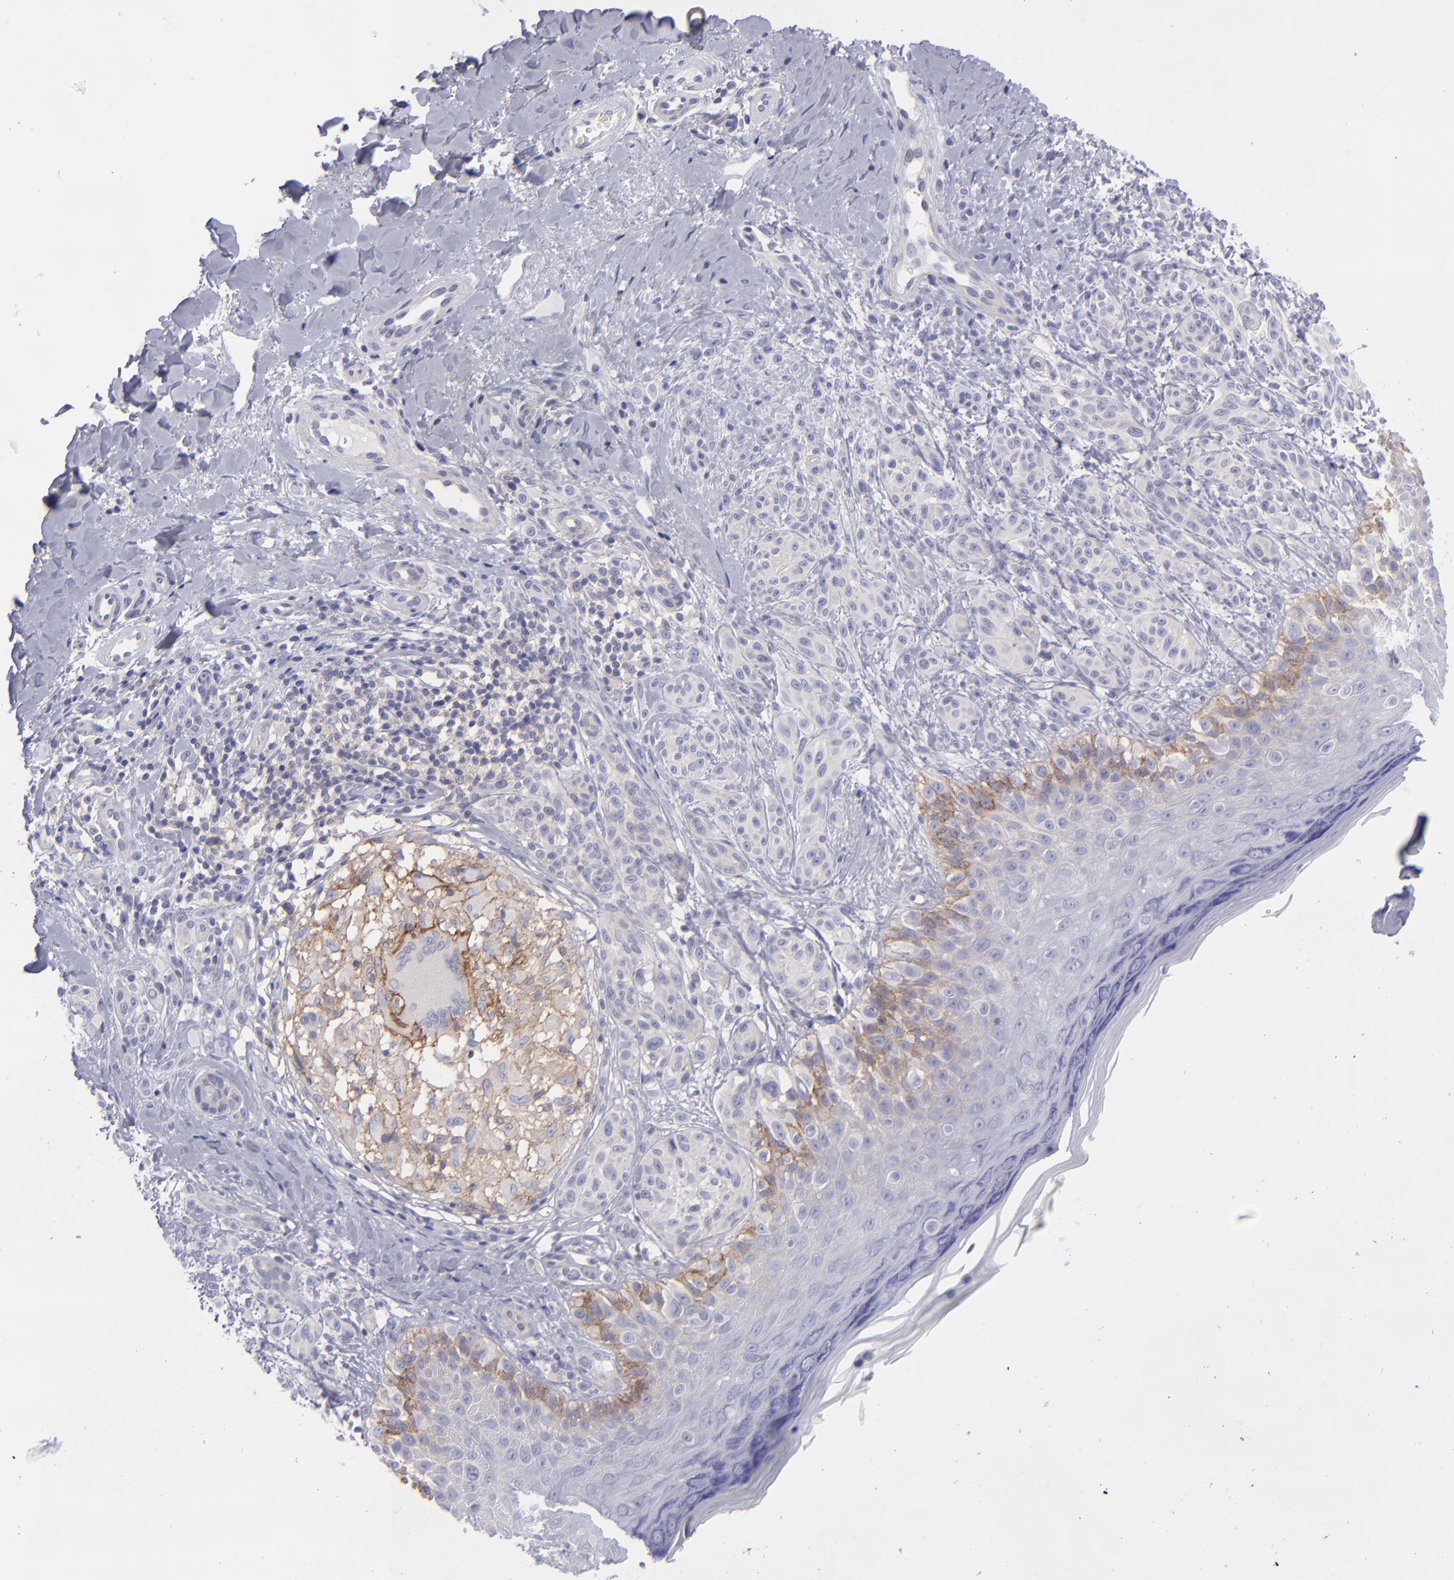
{"staining": {"intensity": "negative", "quantity": "none", "location": "none"}, "tissue": "melanoma", "cell_type": "Tumor cells", "image_type": "cancer", "snomed": [{"axis": "morphology", "description": "Malignant melanoma, NOS"}, {"axis": "topography", "description": "Skin"}], "caption": "Tumor cells are negative for brown protein staining in melanoma.", "gene": "BSG", "patient": {"sex": "male", "age": 57}}